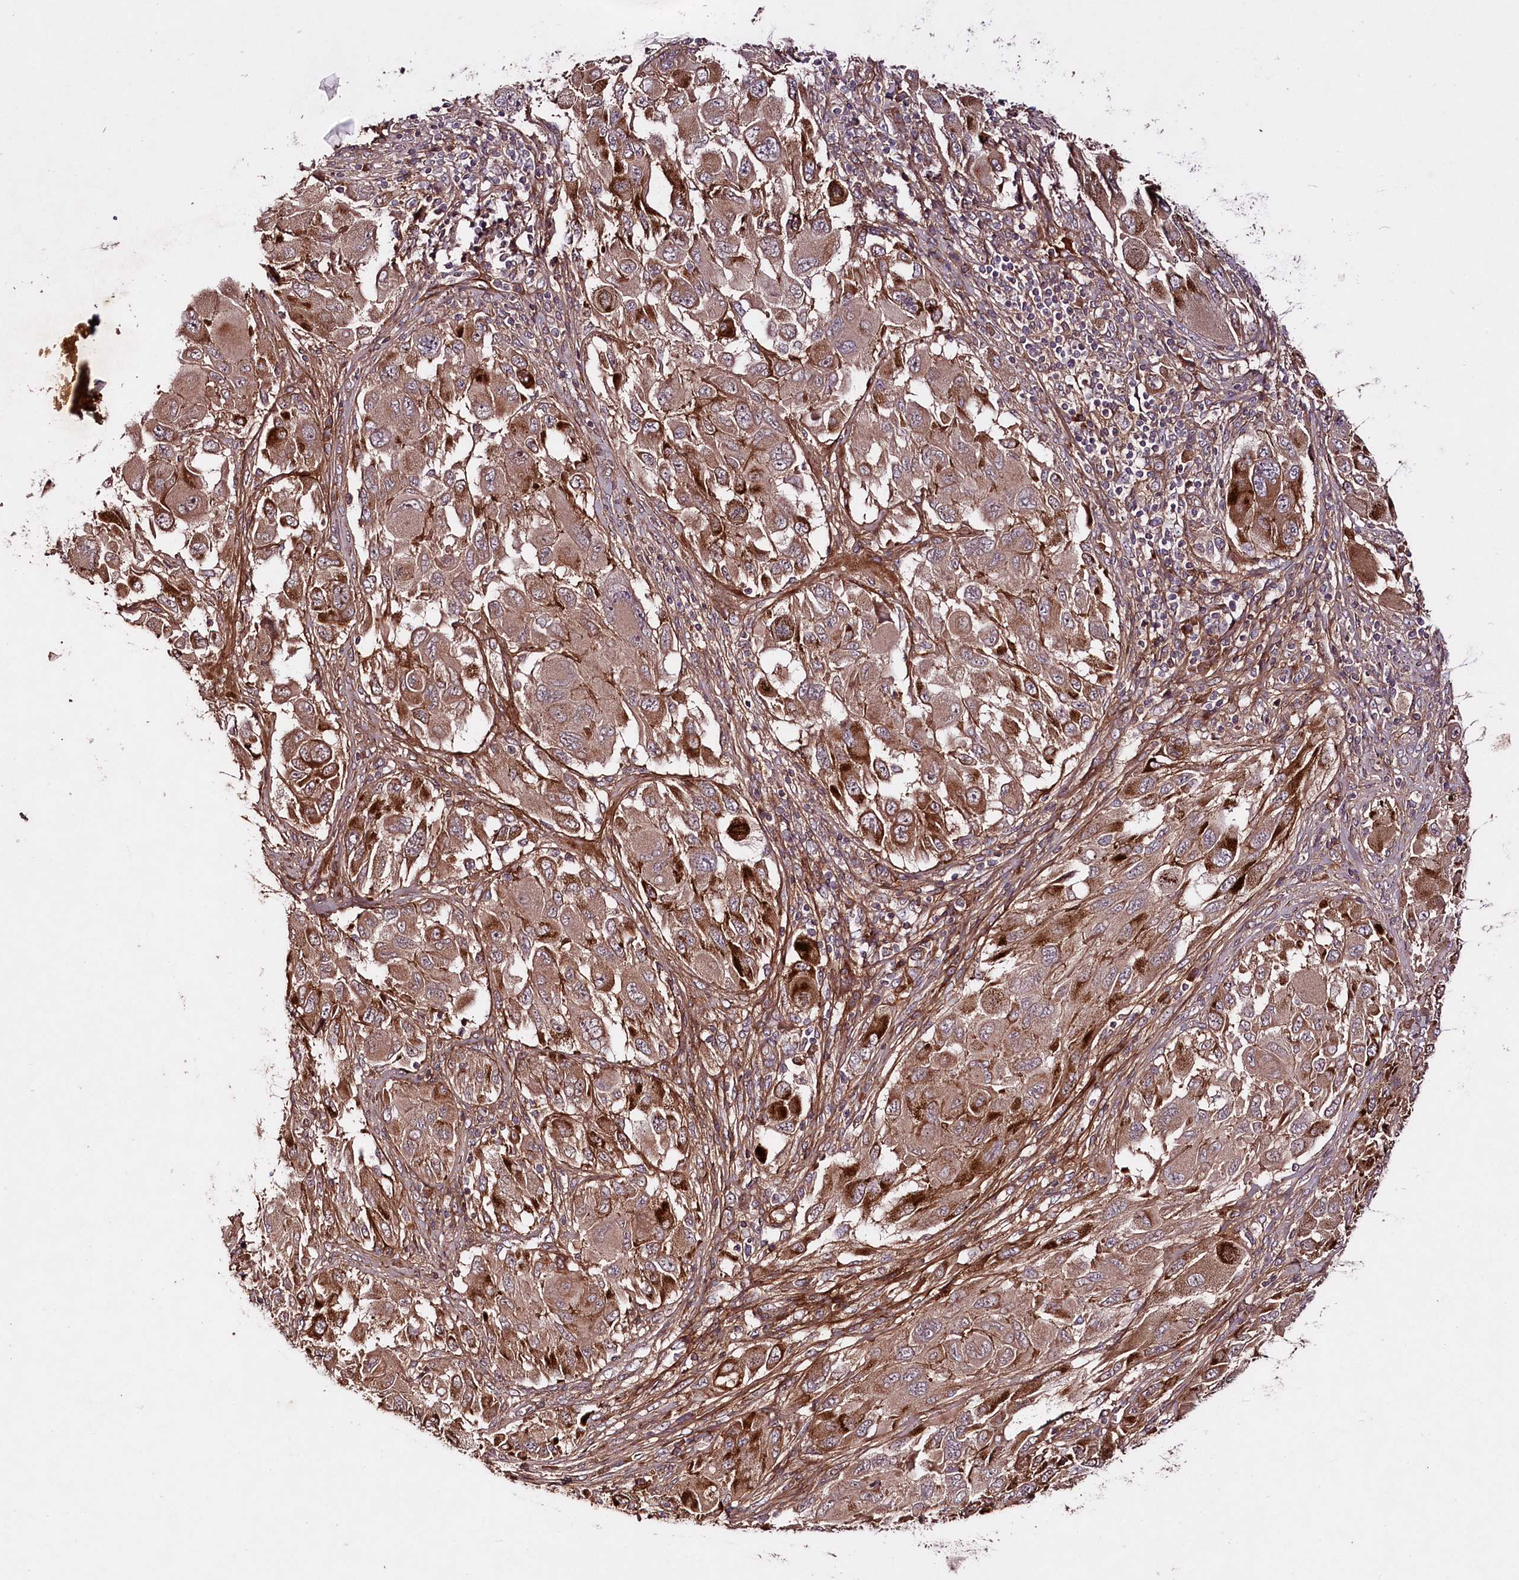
{"staining": {"intensity": "moderate", "quantity": ">75%", "location": "cytoplasmic/membranous"}, "tissue": "melanoma", "cell_type": "Tumor cells", "image_type": "cancer", "snomed": [{"axis": "morphology", "description": "Malignant melanoma, NOS"}, {"axis": "topography", "description": "Skin"}], "caption": "Protein expression analysis of melanoma reveals moderate cytoplasmic/membranous expression in about >75% of tumor cells.", "gene": "TNPO3", "patient": {"sex": "female", "age": 91}}